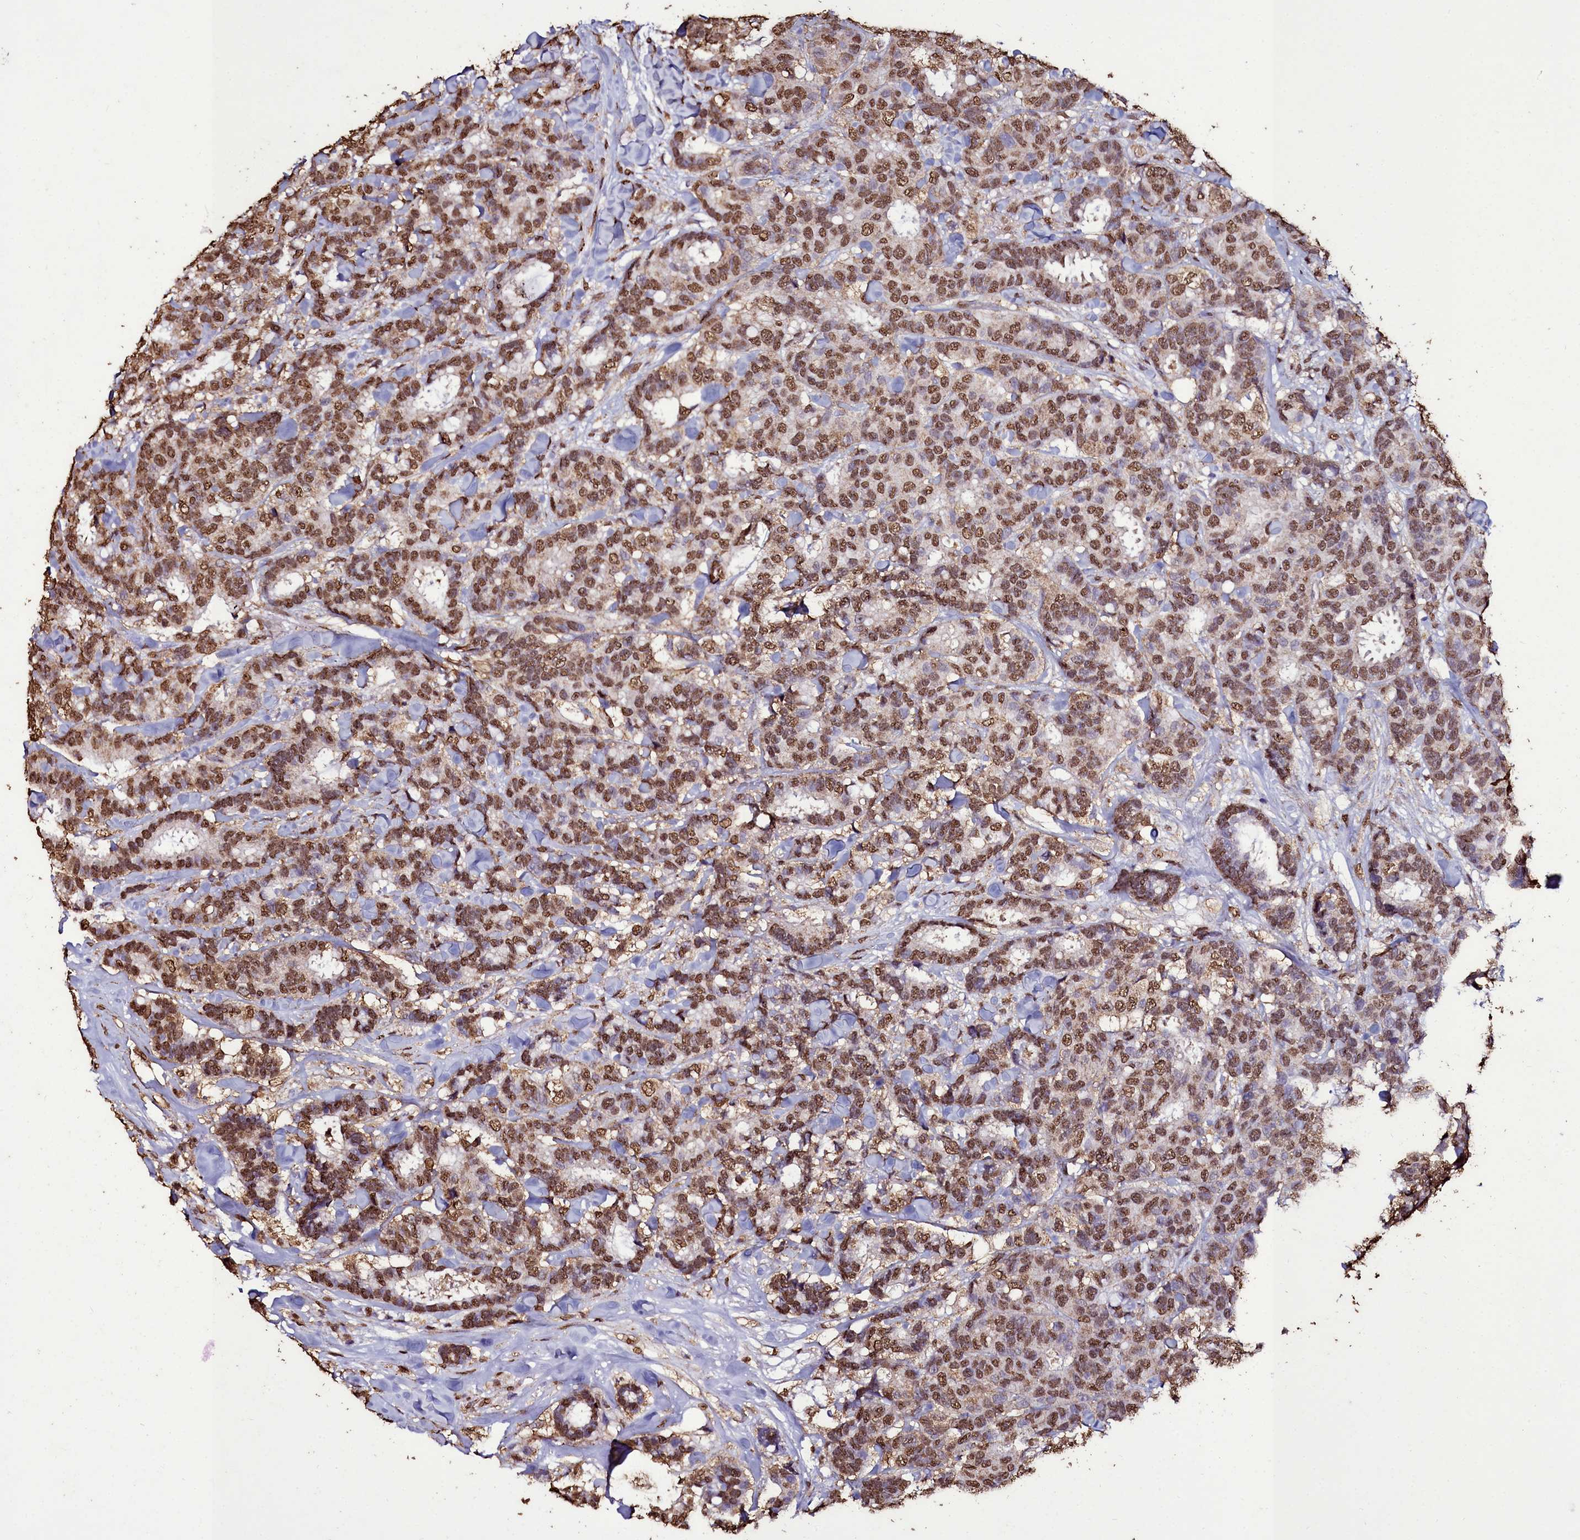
{"staining": {"intensity": "moderate", "quantity": ">75%", "location": "nuclear"}, "tissue": "breast cancer", "cell_type": "Tumor cells", "image_type": "cancer", "snomed": [{"axis": "morphology", "description": "Normal tissue, NOS"}, {"axis": "morphology", "description": "Duct carcinoma"}, {"axis": "topography", "description": "Breast"}], "caption": "Immunohistochemical staining of breast cancer demonstrates medium levels of moderate nuclear protein positivity in about >75% of tumor cells.", "gene": "TRIP6", "patient": {"sex": "female", "age": 87}}